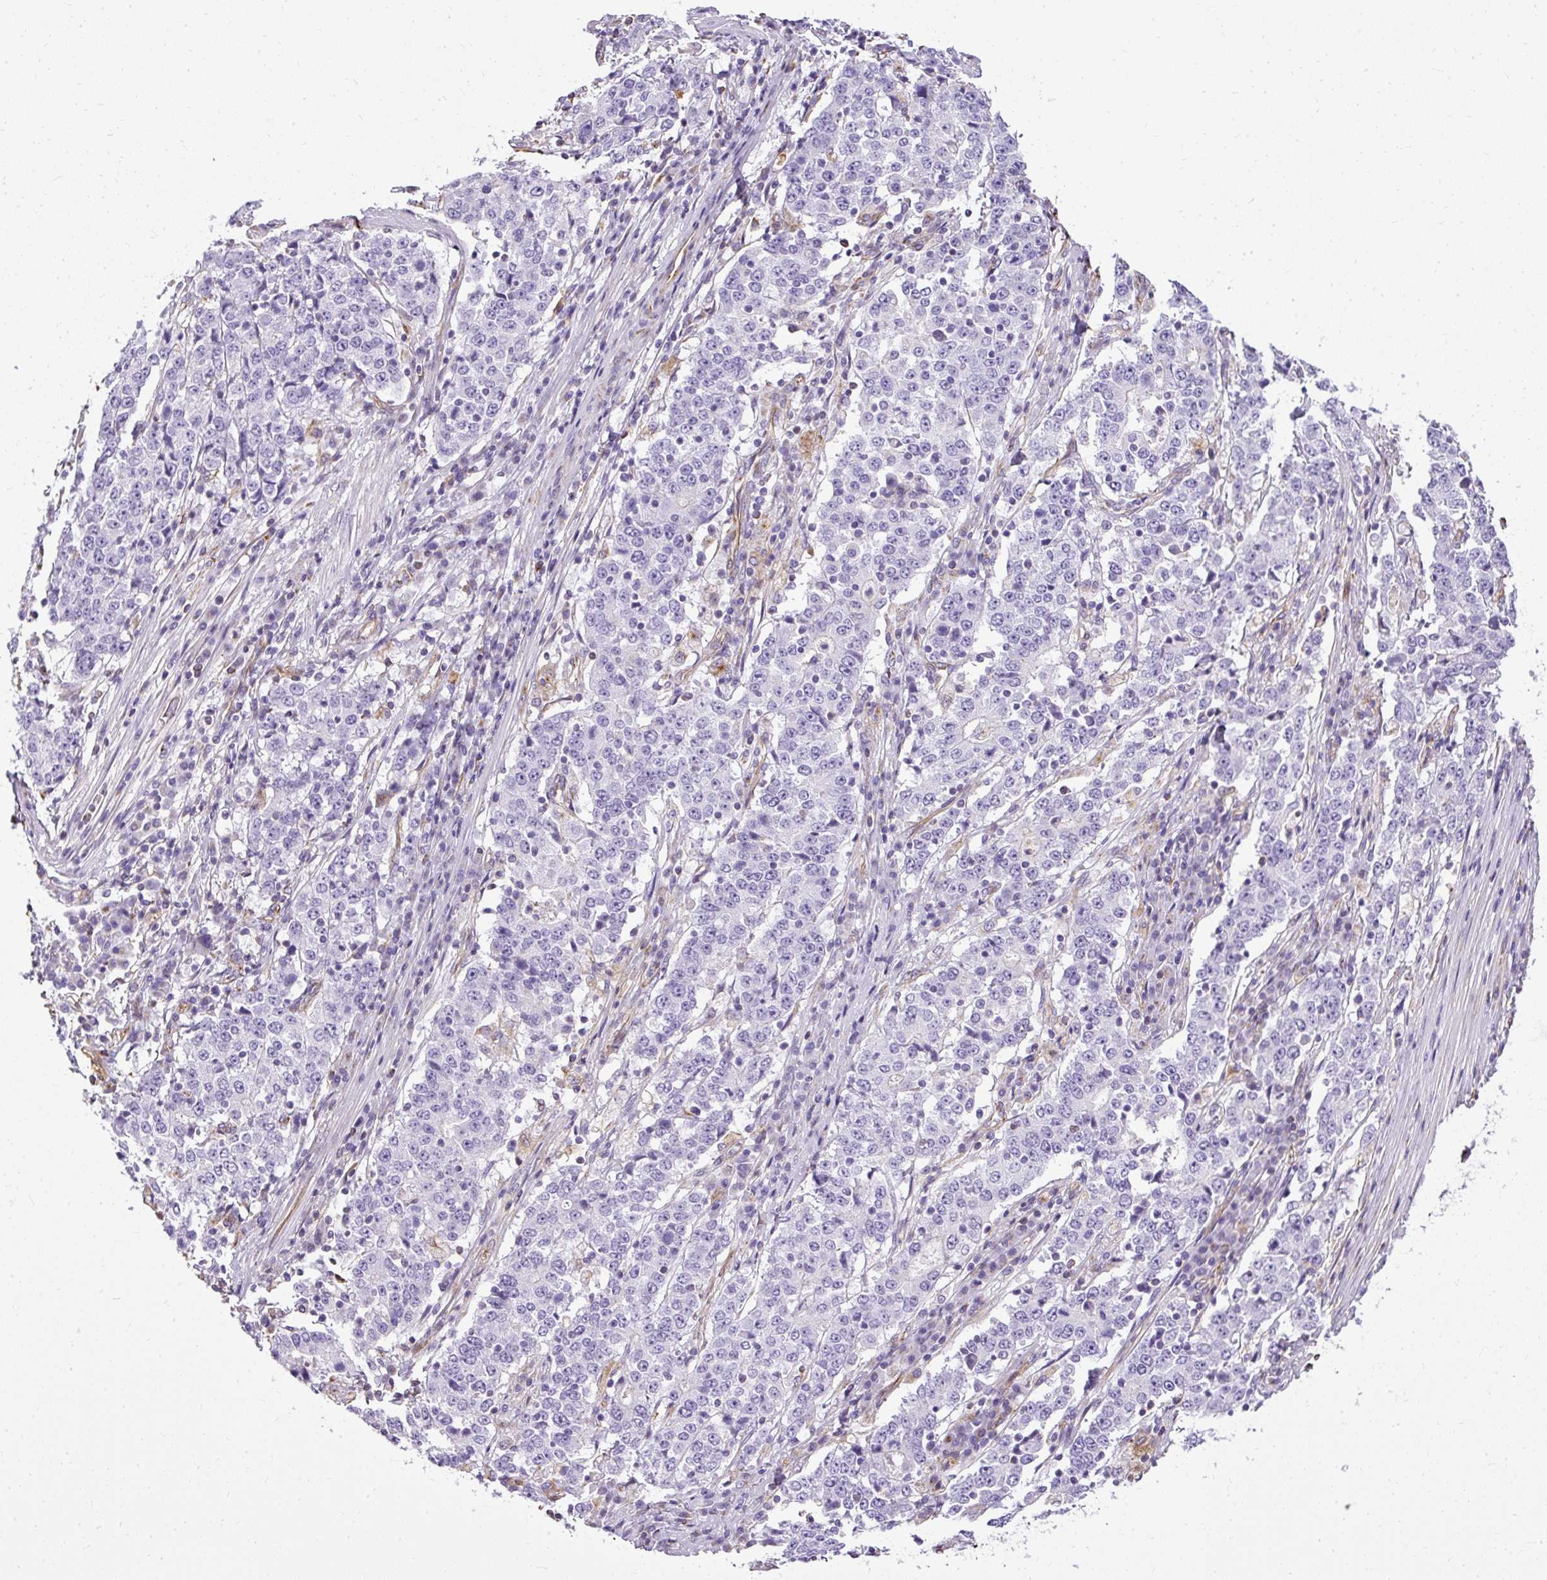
{"staining": {"intensity": "negative", "quantity": "none", "location": "none"}, "tissue": "stomach cancer", "cell_type": "Tumor cells", "image_type": "cancer", "snomed": [{"axis": "morphology", "description": "Adenocarcinoma, NOS"}, {"axis": "topography", "description": "Stomach"}], "caption": "The image shows no significant staining in tumor cells of stomach cancer. Brightfield microscopy of IHC stained with DAB (3,3'-diaminobenzidine) (brown) and hematoxylin (blue), captured at high magnification.", "gene": "PLS1", "patient": {"sex": "male", "age": 59}}